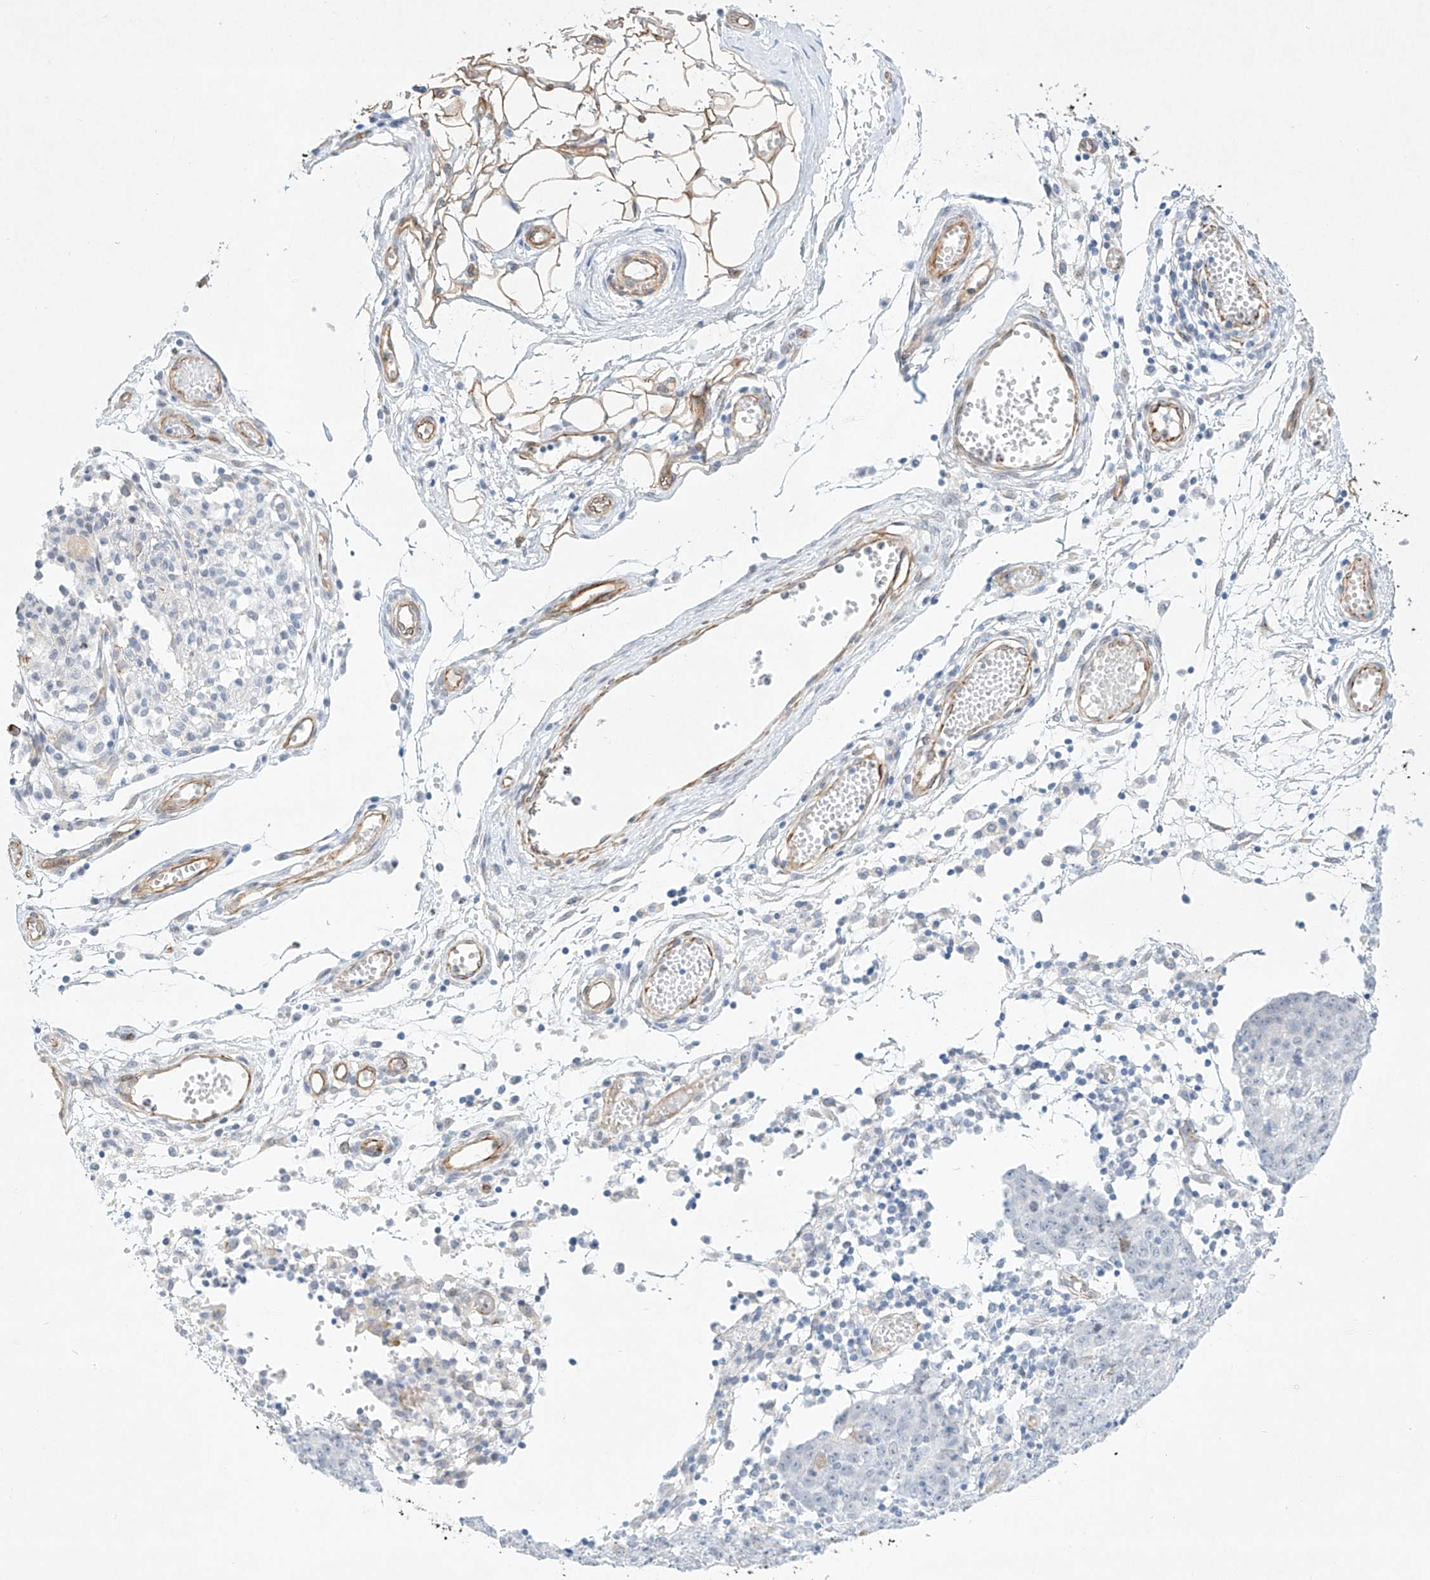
{"staining": {"intensity": "negative", "quantity": "none", "location": "none"}, "tissue": "ovarian cancer", "cell_type": "Tumor cells", "image_type": "cancer", "snomed": [{"axis": "morphology", "description": "Carcinoma, endometroid"}, {"axis": "topography", "description": "Ovary"}], "caption": "DAB immunohistochemical staining of human ovarian cancer (endometroid carcinoma) demonstrates no significant expression in tumor cells.", "gene": "REEP2", "patient": {"sex": "female", "age": 42}}